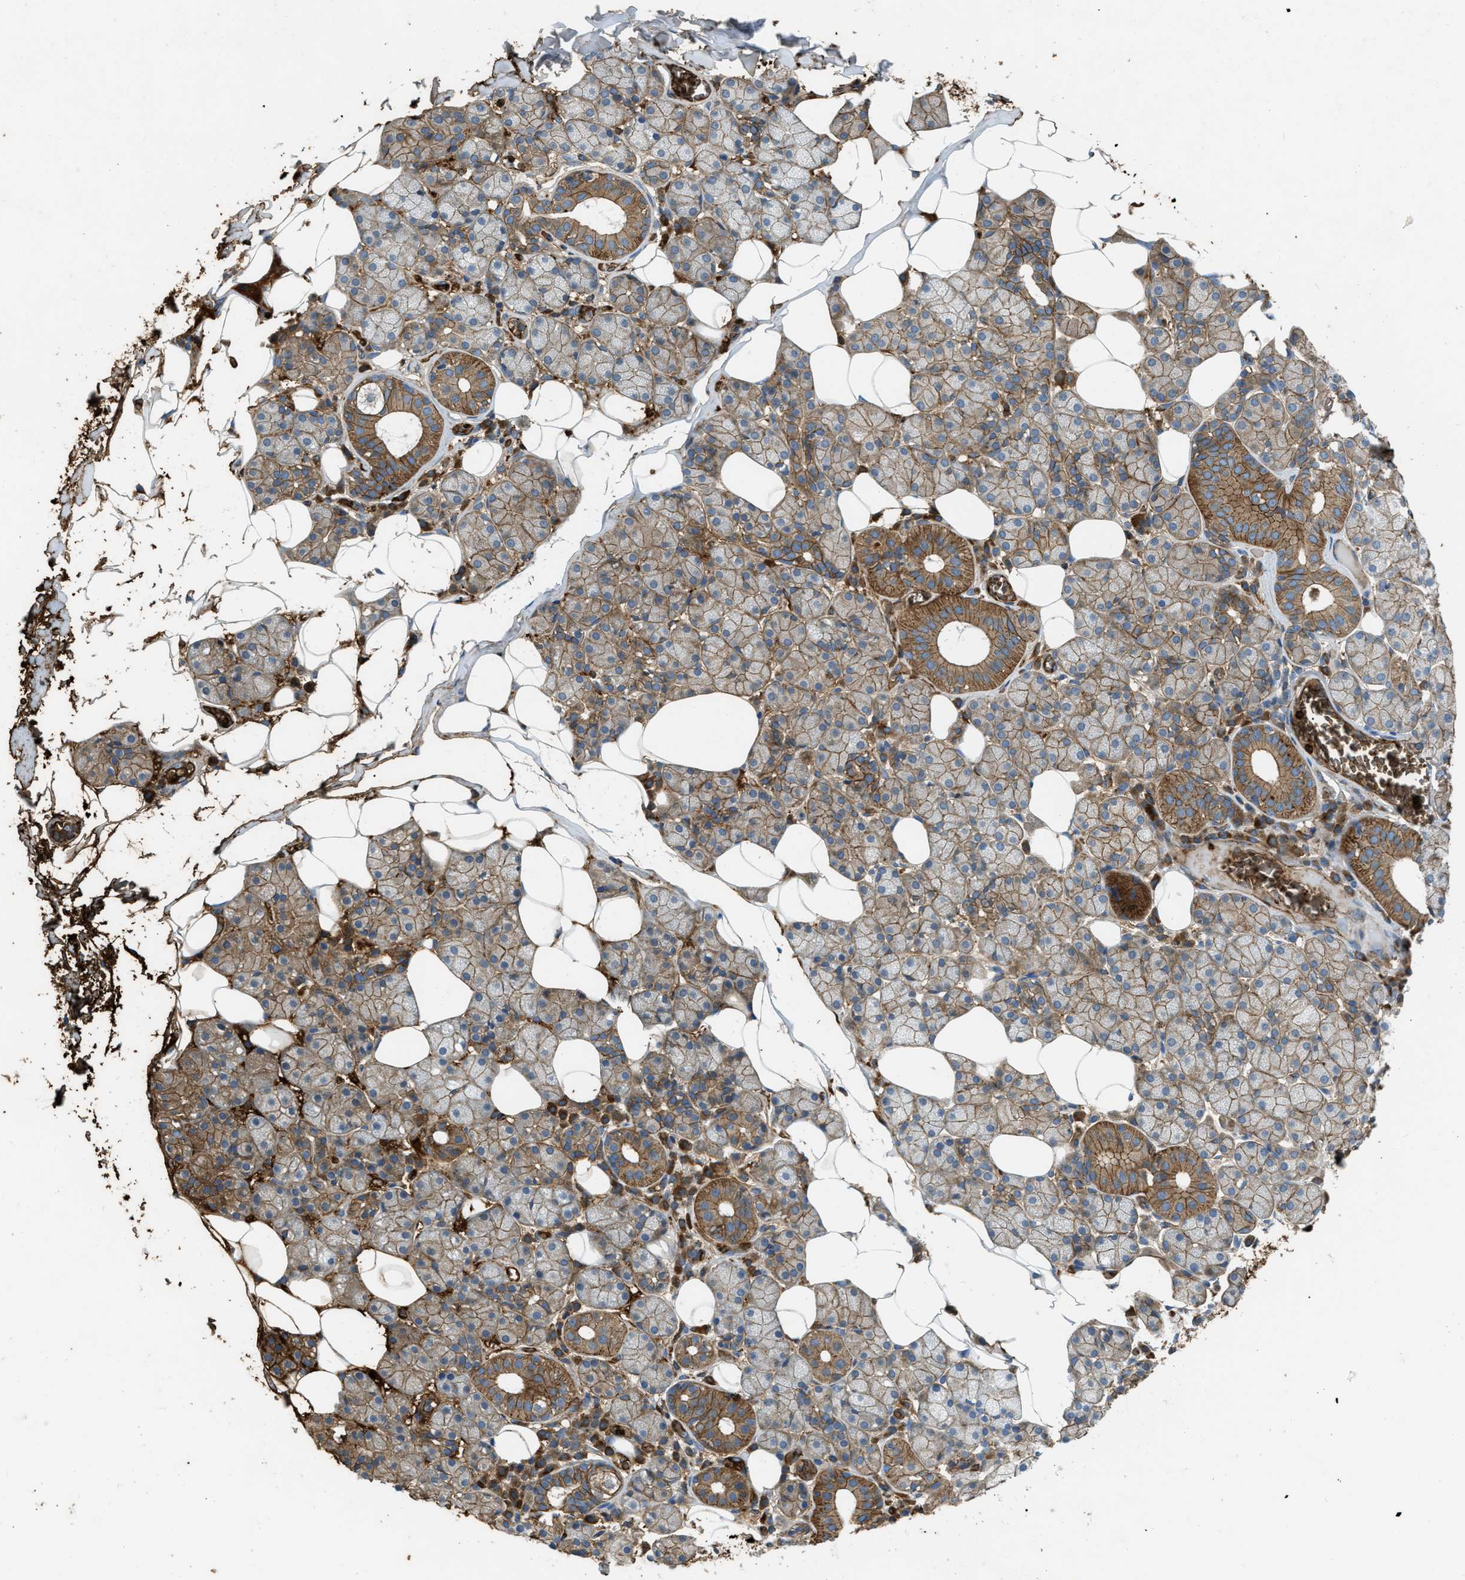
{"staining": {"intensity": "strong", "quantity": "25%-75%", "location": "cytoplasmic/membranous"}, "tissue": "salivary gland", "cell_type": "Glandular cells", "image_type": "normal", "snomed": [{"axis": "morphology", "description": "Normal tissue, NOS"}, {"axis": "topography", "description": "Salivary gland"}], "caption": "Immunohistochemical staining of unremarkable human salivary gland exhibits high levels of strong cytoplasmic/membranous staining in about 25%-75% of glandular cells. The protein of interest is shown in brown color, while the nuclei are stained blue.", "gene": "ERC1", "patient": {"sex": "female", "age": 33}}